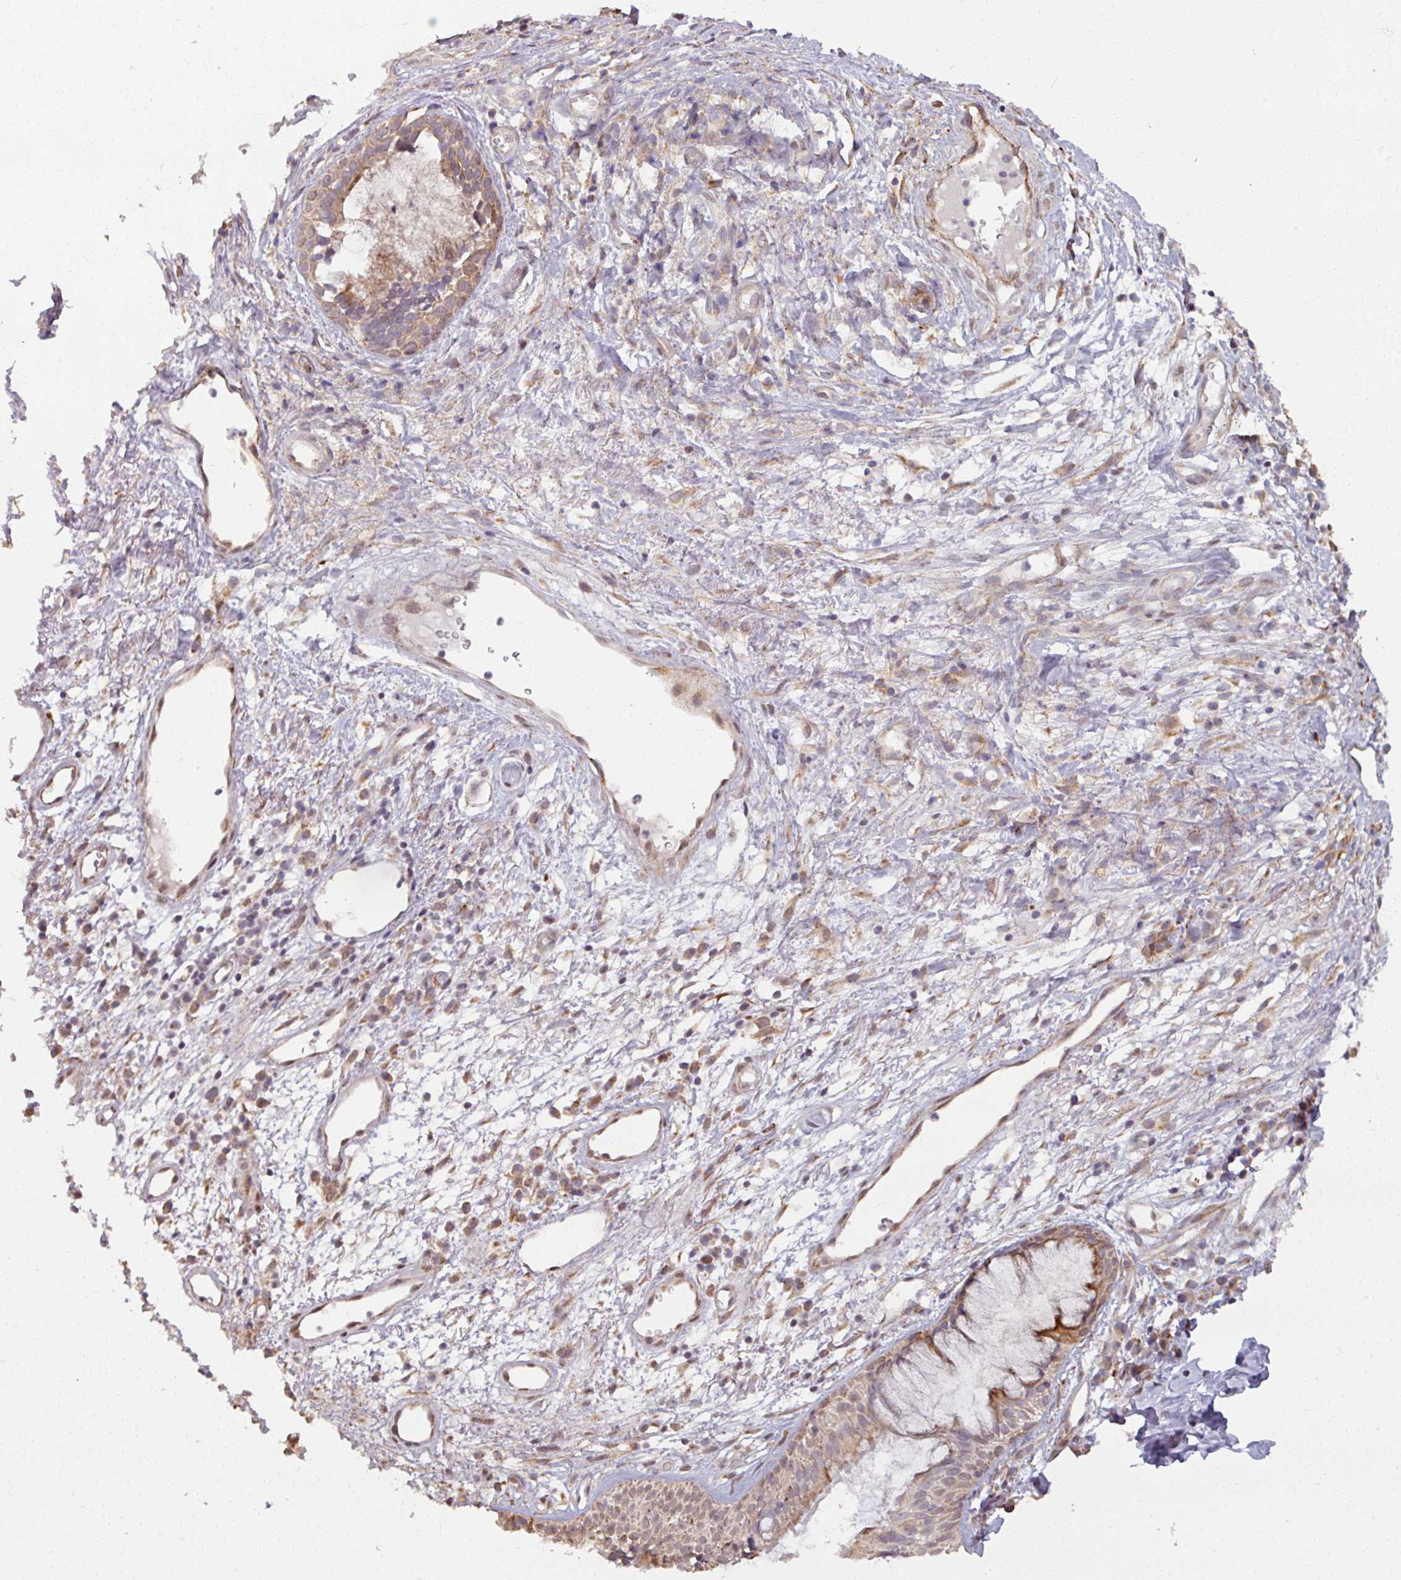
{"staining": {"intensity": "strong", "quantity": "25%-75%", "location": "cytoplasmic/membranous"}, "tissue": "nasopharynx", "cell_type": "Respiratory epithelial cells", "image_type": "normal", "snomed": [{"axis": "morphology", "description": "Normal tissue, NOS"}, {"axis": "topography", "description": "Cartilage tissue"}, {"axis": "topography", "description": "Nasopharynx"}, {"axis": "topography", "description": "Thyroid gland"}], "caption": "Immunohistochemistry (IHC) image of normal nasopharynx stained for a protein (brown), which shows high levels of strong cytoplasmic/membranous expression in approximately 25%-75% of respiratory epithelial cells.", "gene": "MAGT1", "patient": {"sex": "male", "age": 63}}